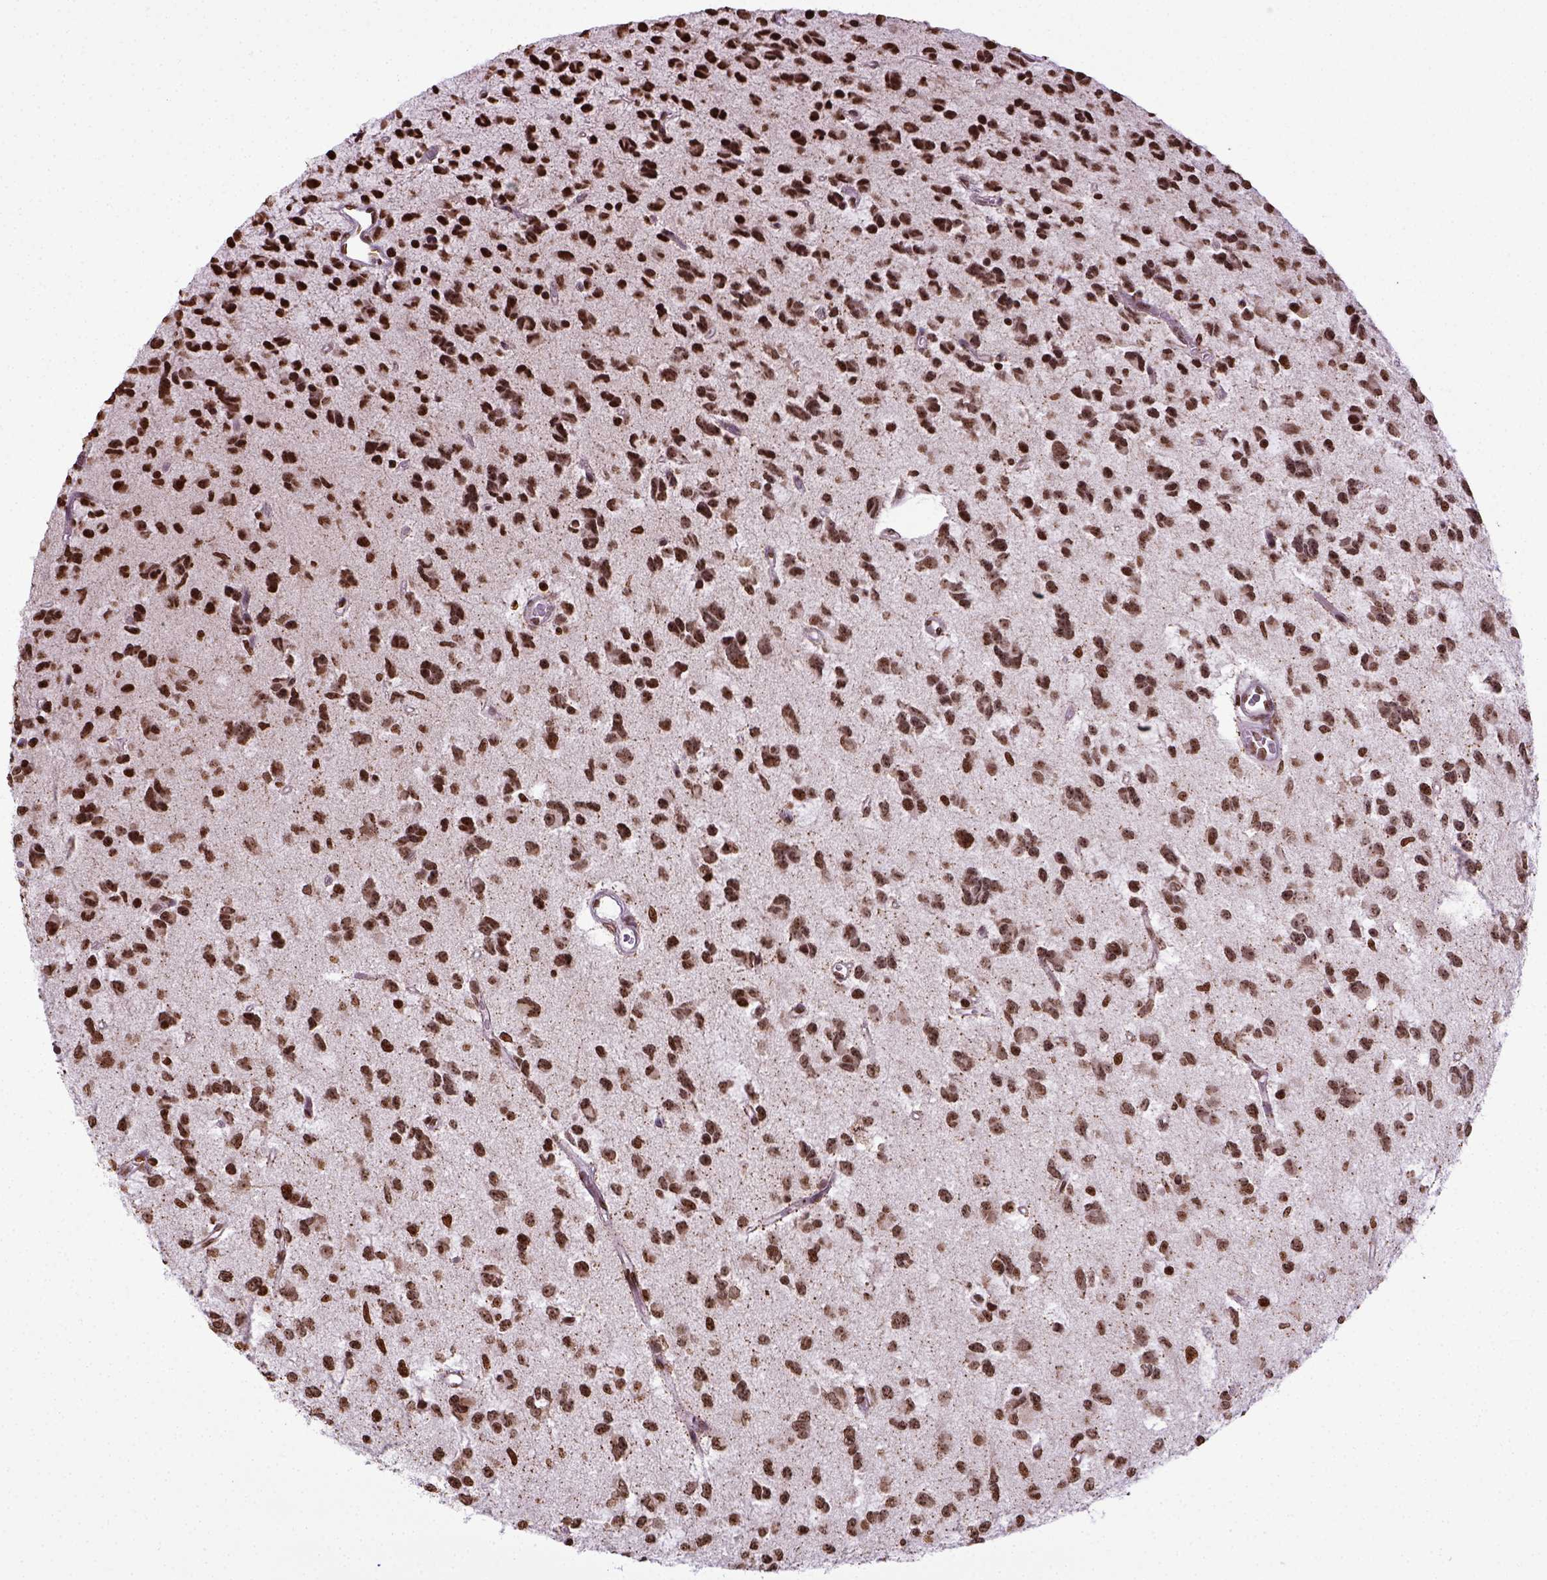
{"staining": {"intensity": "moderate", "quantity": ">75%", "location": "nuclear"}, "tissue": "glioma", "cell_type": "Tumor cells", "image_type": "cancer", "snomed": [{"axis": "morphology", "description": "Glioma, malignant, Low grade"}, {"axis": "topography", "description": "Brain"}], "caption": "Approximately >75% of tumor cells in glioma display moderate nuclear protein expression as visualized by brown immunohistochemical staining.", "gene": "ZNF75D", "patient": {"sex": "female", "age": 45}}